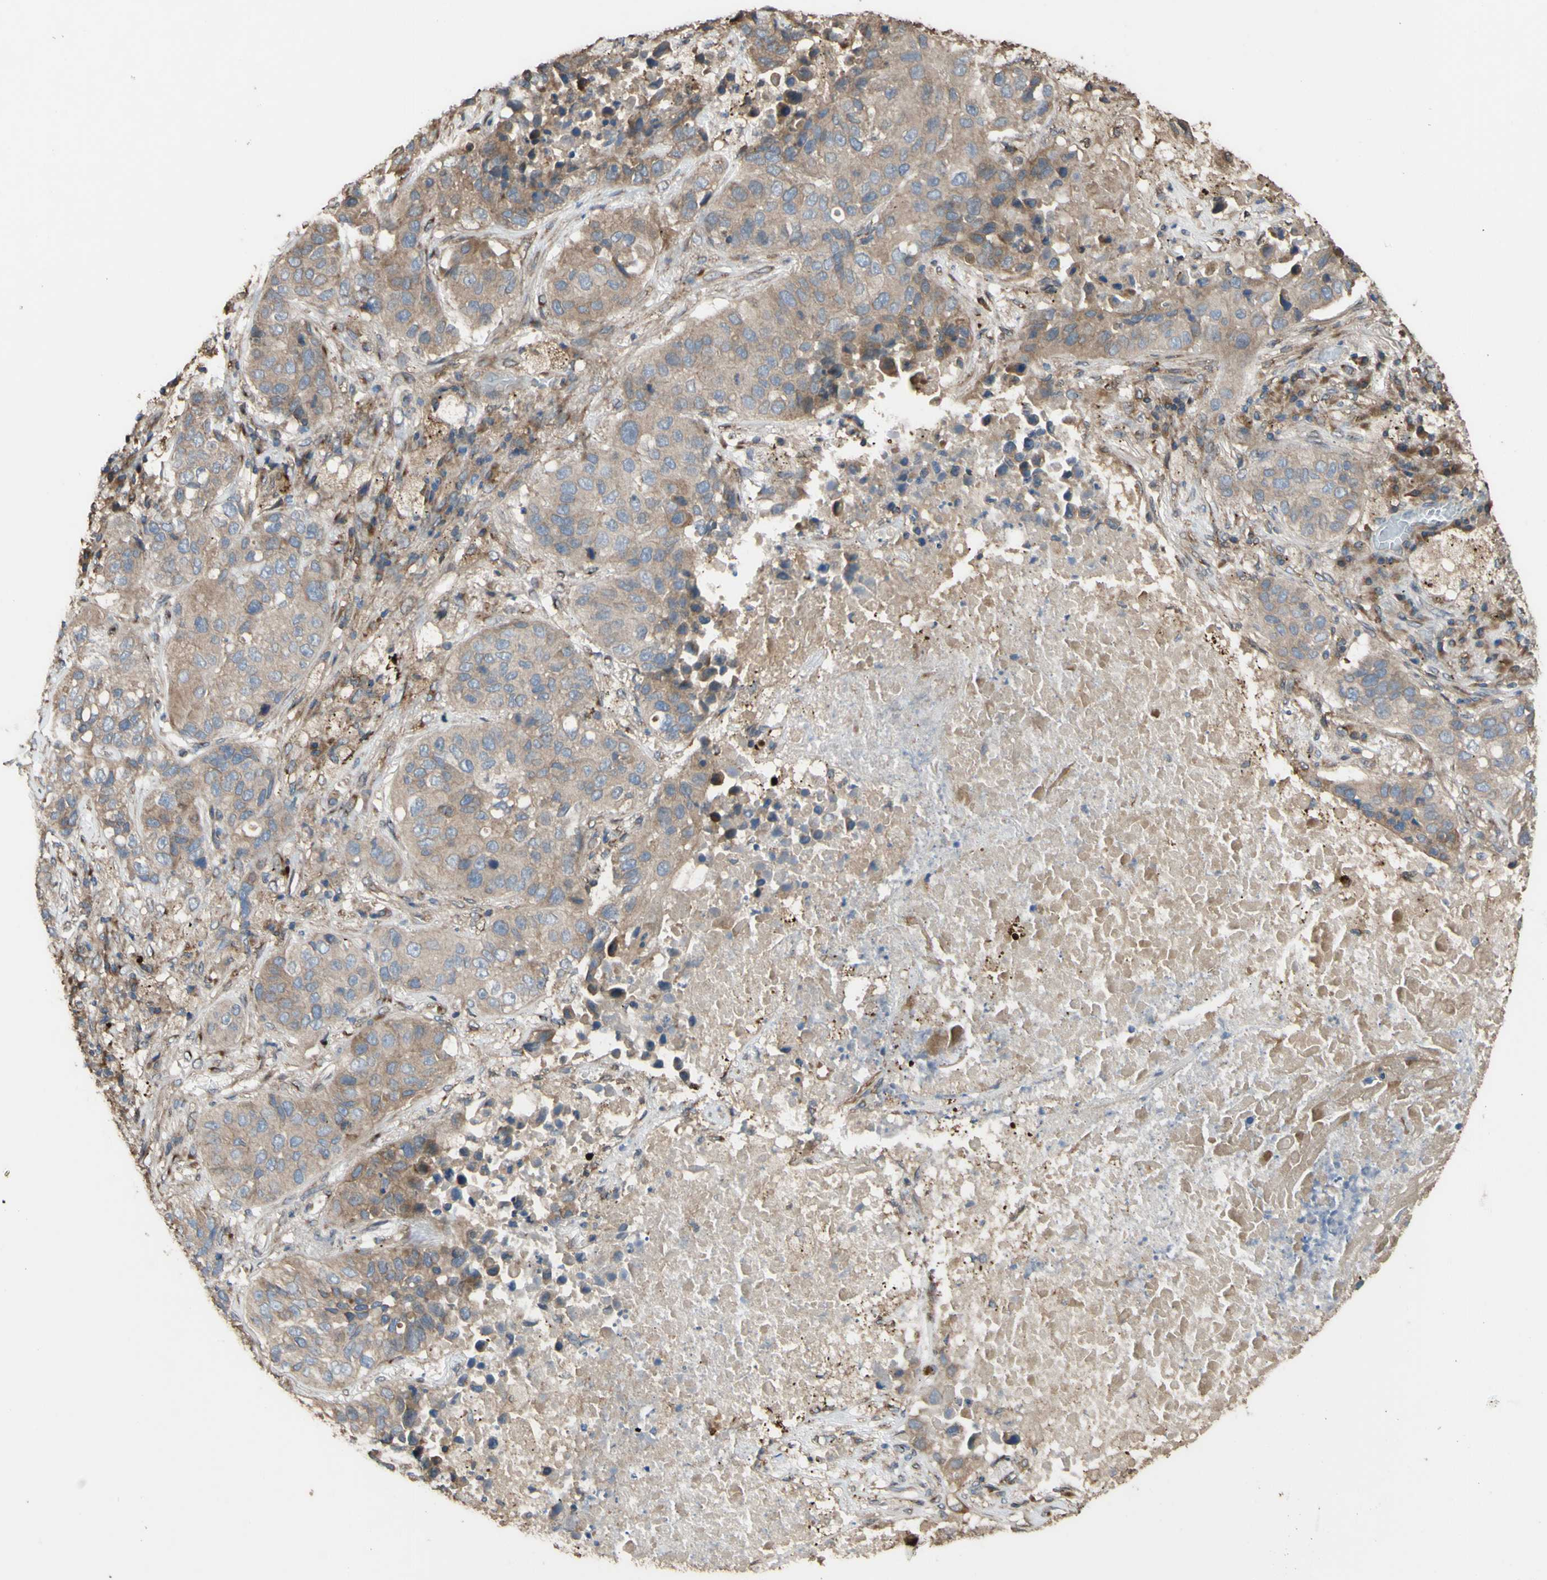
{"staining": {"intensity": "weak", "quantity": ">75%", "location": "cytoplasmic/membranous"}, "tissue": "lung cancer", "cell_type": "Tumor cells", "image_type": "cancer", "snomed": [{"axis": "morphology", "description": "Squamous cell carcinoma, NOS"}, {"axis": "topography", "description": "Lung"}], "caption": "A photomicrograph showing weak cytoplasmic/membranous expression in about >75% of tumor cells in lung squamous cell carcinoma, as visualized by brown immunohistochemical staining.", "gene": "NECTIN3", "patient": {"sex": "male", "age": 57}}